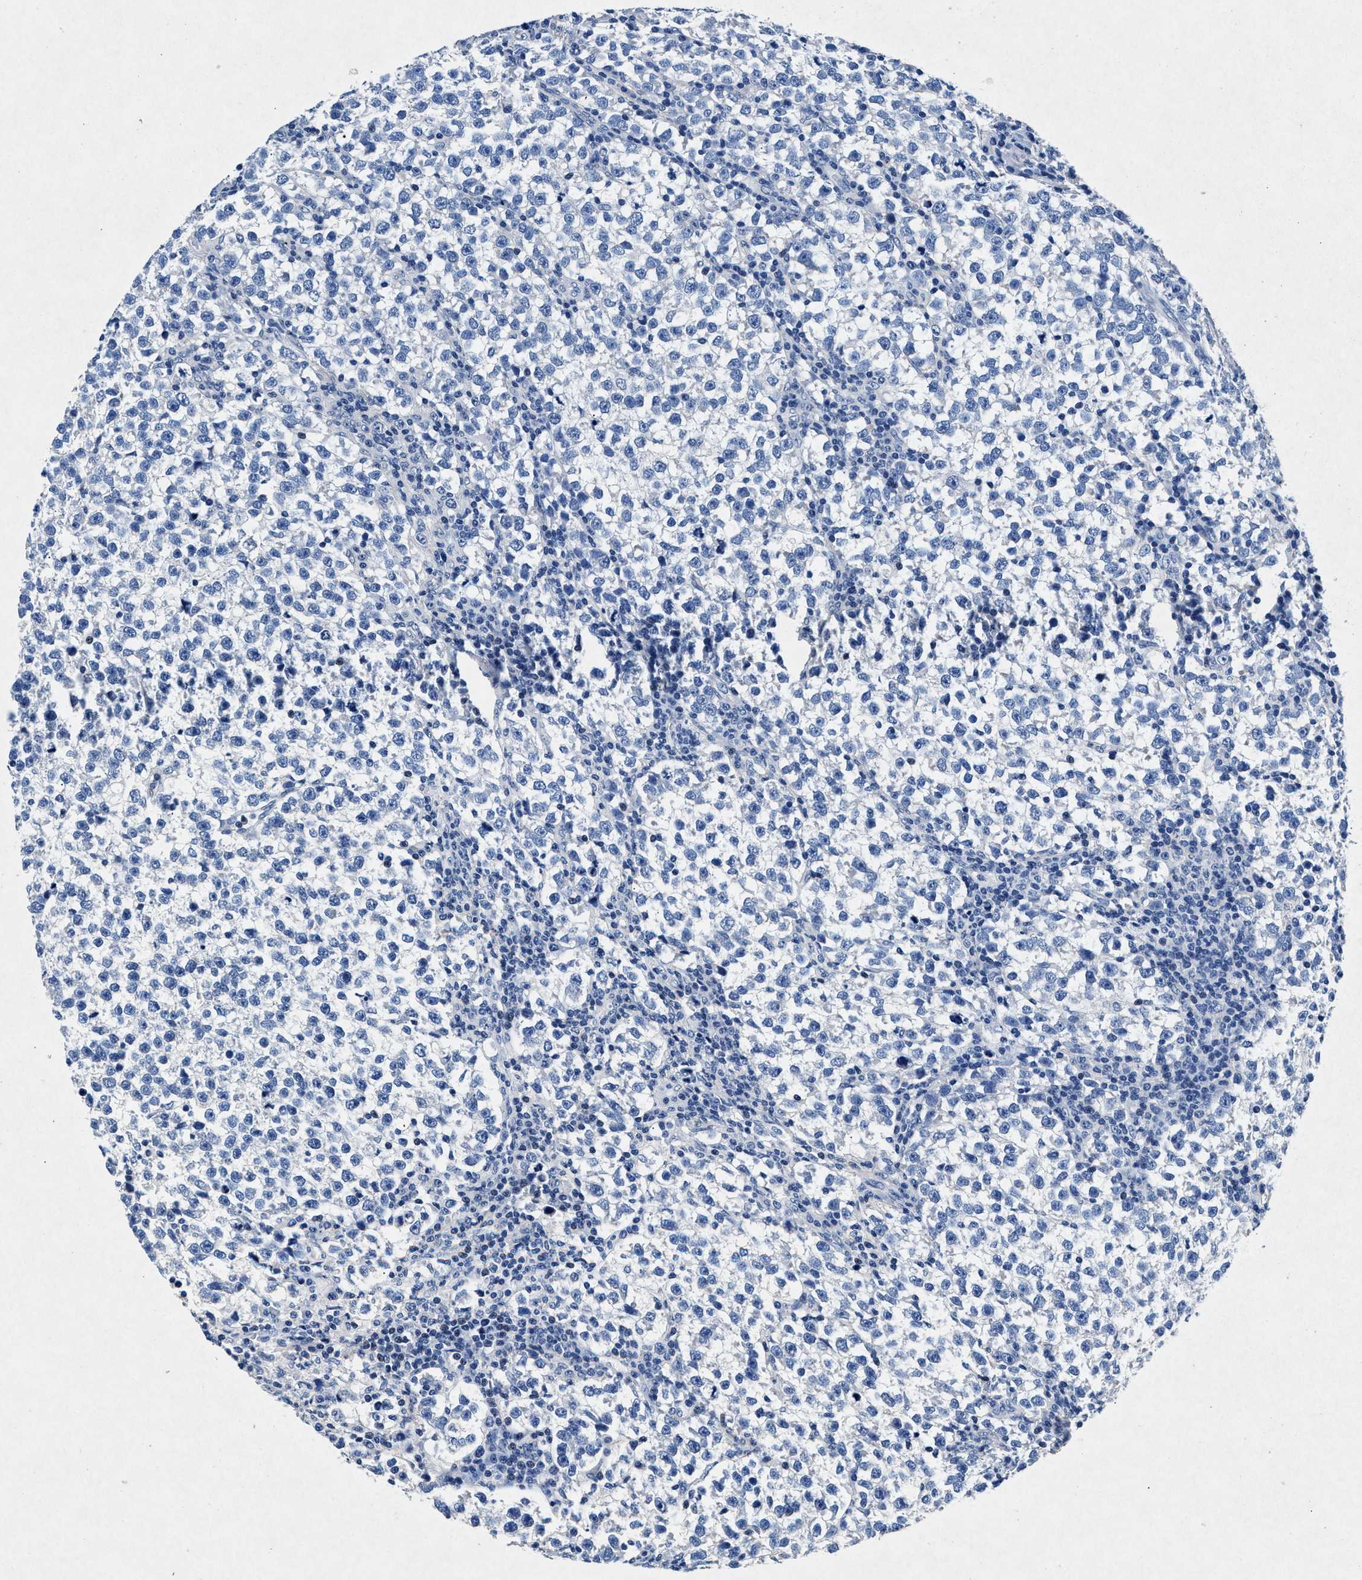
{"staining": {"intensity": "negative", "quantity": "none", "location": "none"}, "tissue": "testis cancer", "cell_type": "Tumor cells", "image_type": "cancer", "snomed": [{"axis": "morphology", "description": "Normal tissue, NOS"}, {"axis": "morphology", "description": "Seminoma, NOS"}, {"axis": "topography", "description": "Testis"}], "caption": "The immunohistochemistry (IHC) histopathology image has no significant expression in tumor cells of testis cancer (seminoma) tissue.", "gene": "MAP6", "patient": {"sex": "male", "age": 43}}